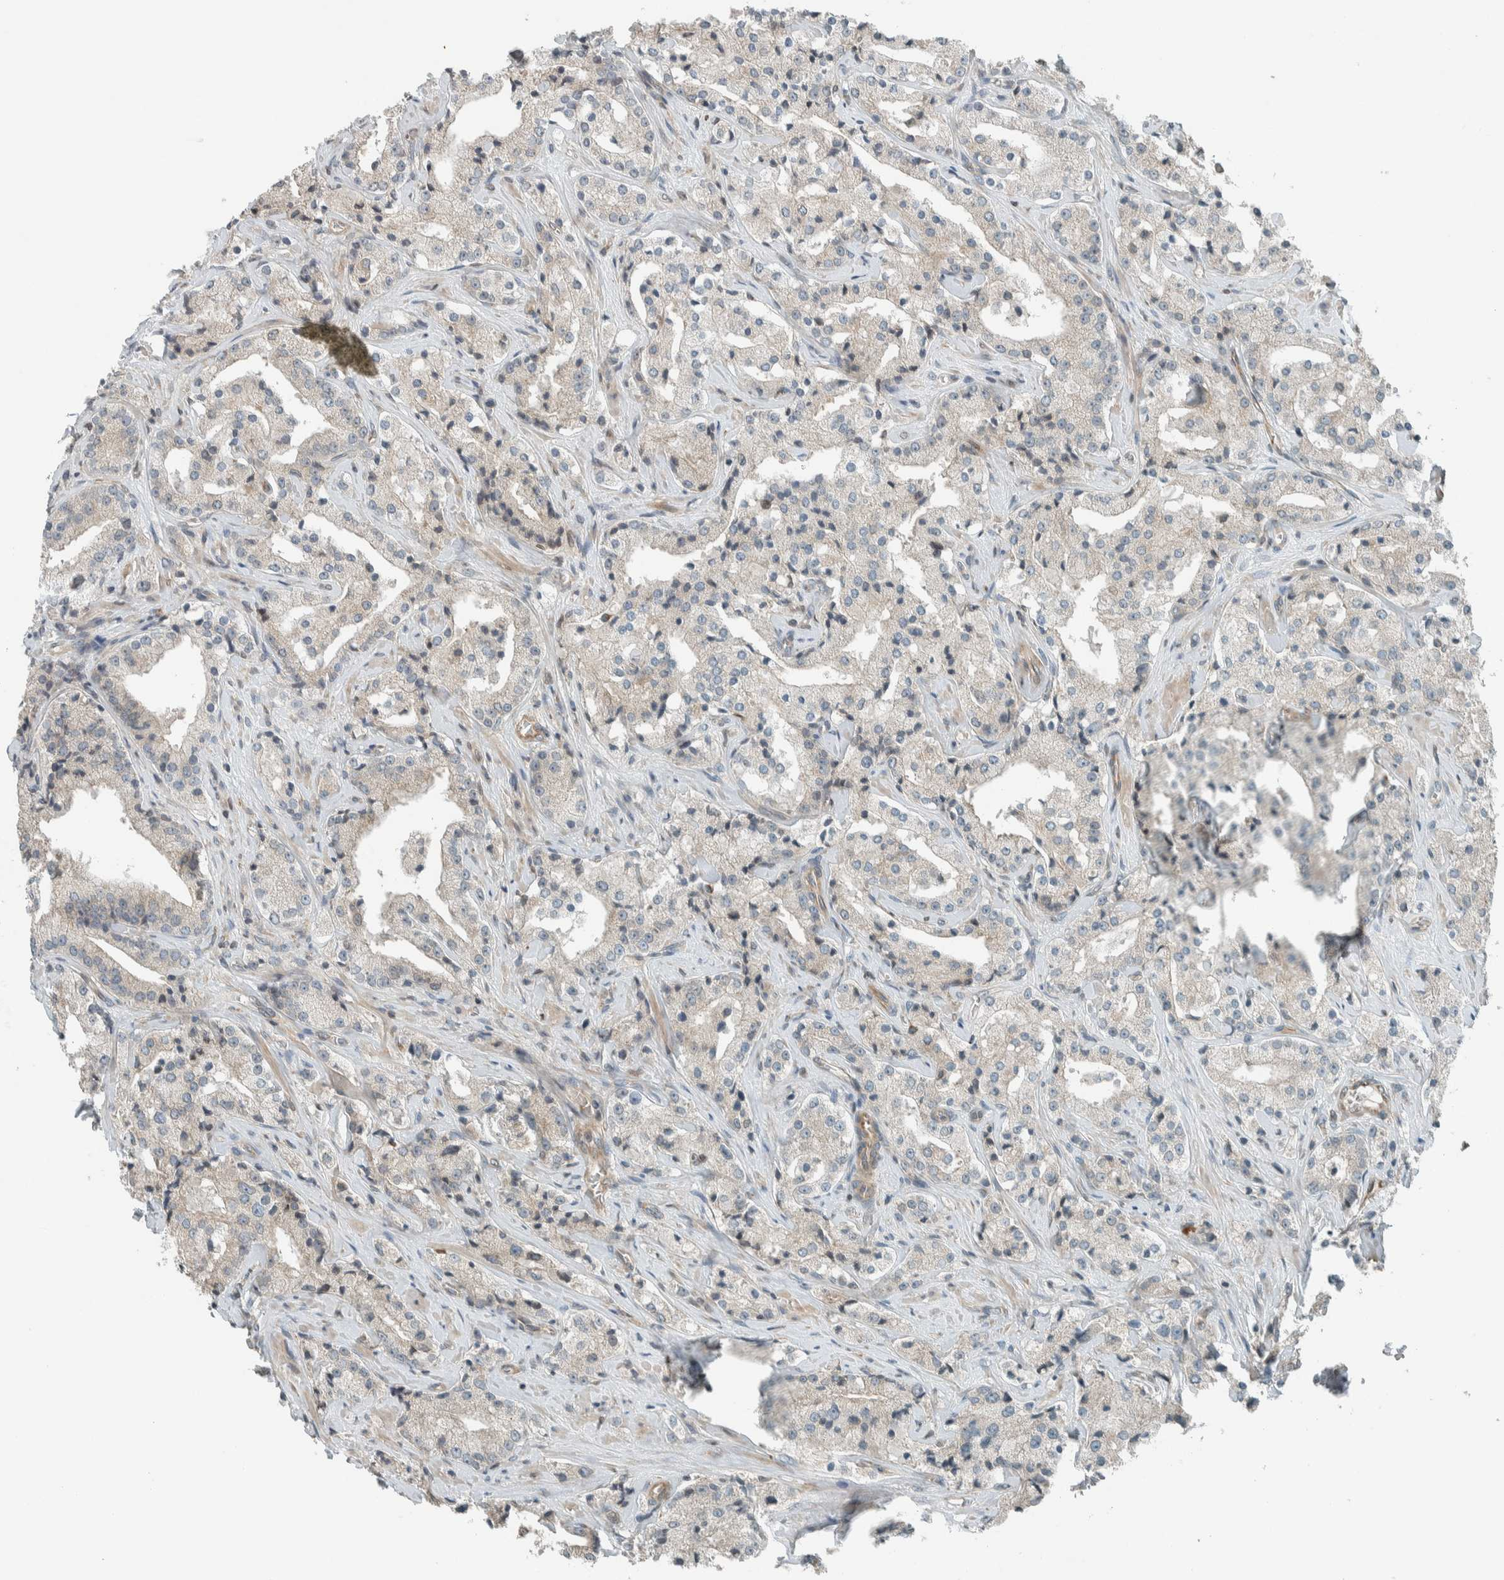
{"staining": {"intensity": "weak", "quantity": "25%-75%", "location": "cytoplasmic/membranous"}, "tissue": "prostate cancer", "cell_type": "Tumor cells", "image_type": "cancer", "snomed": [{"axis": "morphology", "description": "Adenocarcinoma, High grade"}, {"axis": "topography", "description": "Prostate"}], "caption": "A high-resolution photomicrograph shows immunohistochemistry staining of prostate cancer, which displays weak cytoplasmic/membranous staining in about 25%-75% of tumor cells.", "gene": "SEL1L", "patient": {"sex": "male", "age": 63}}